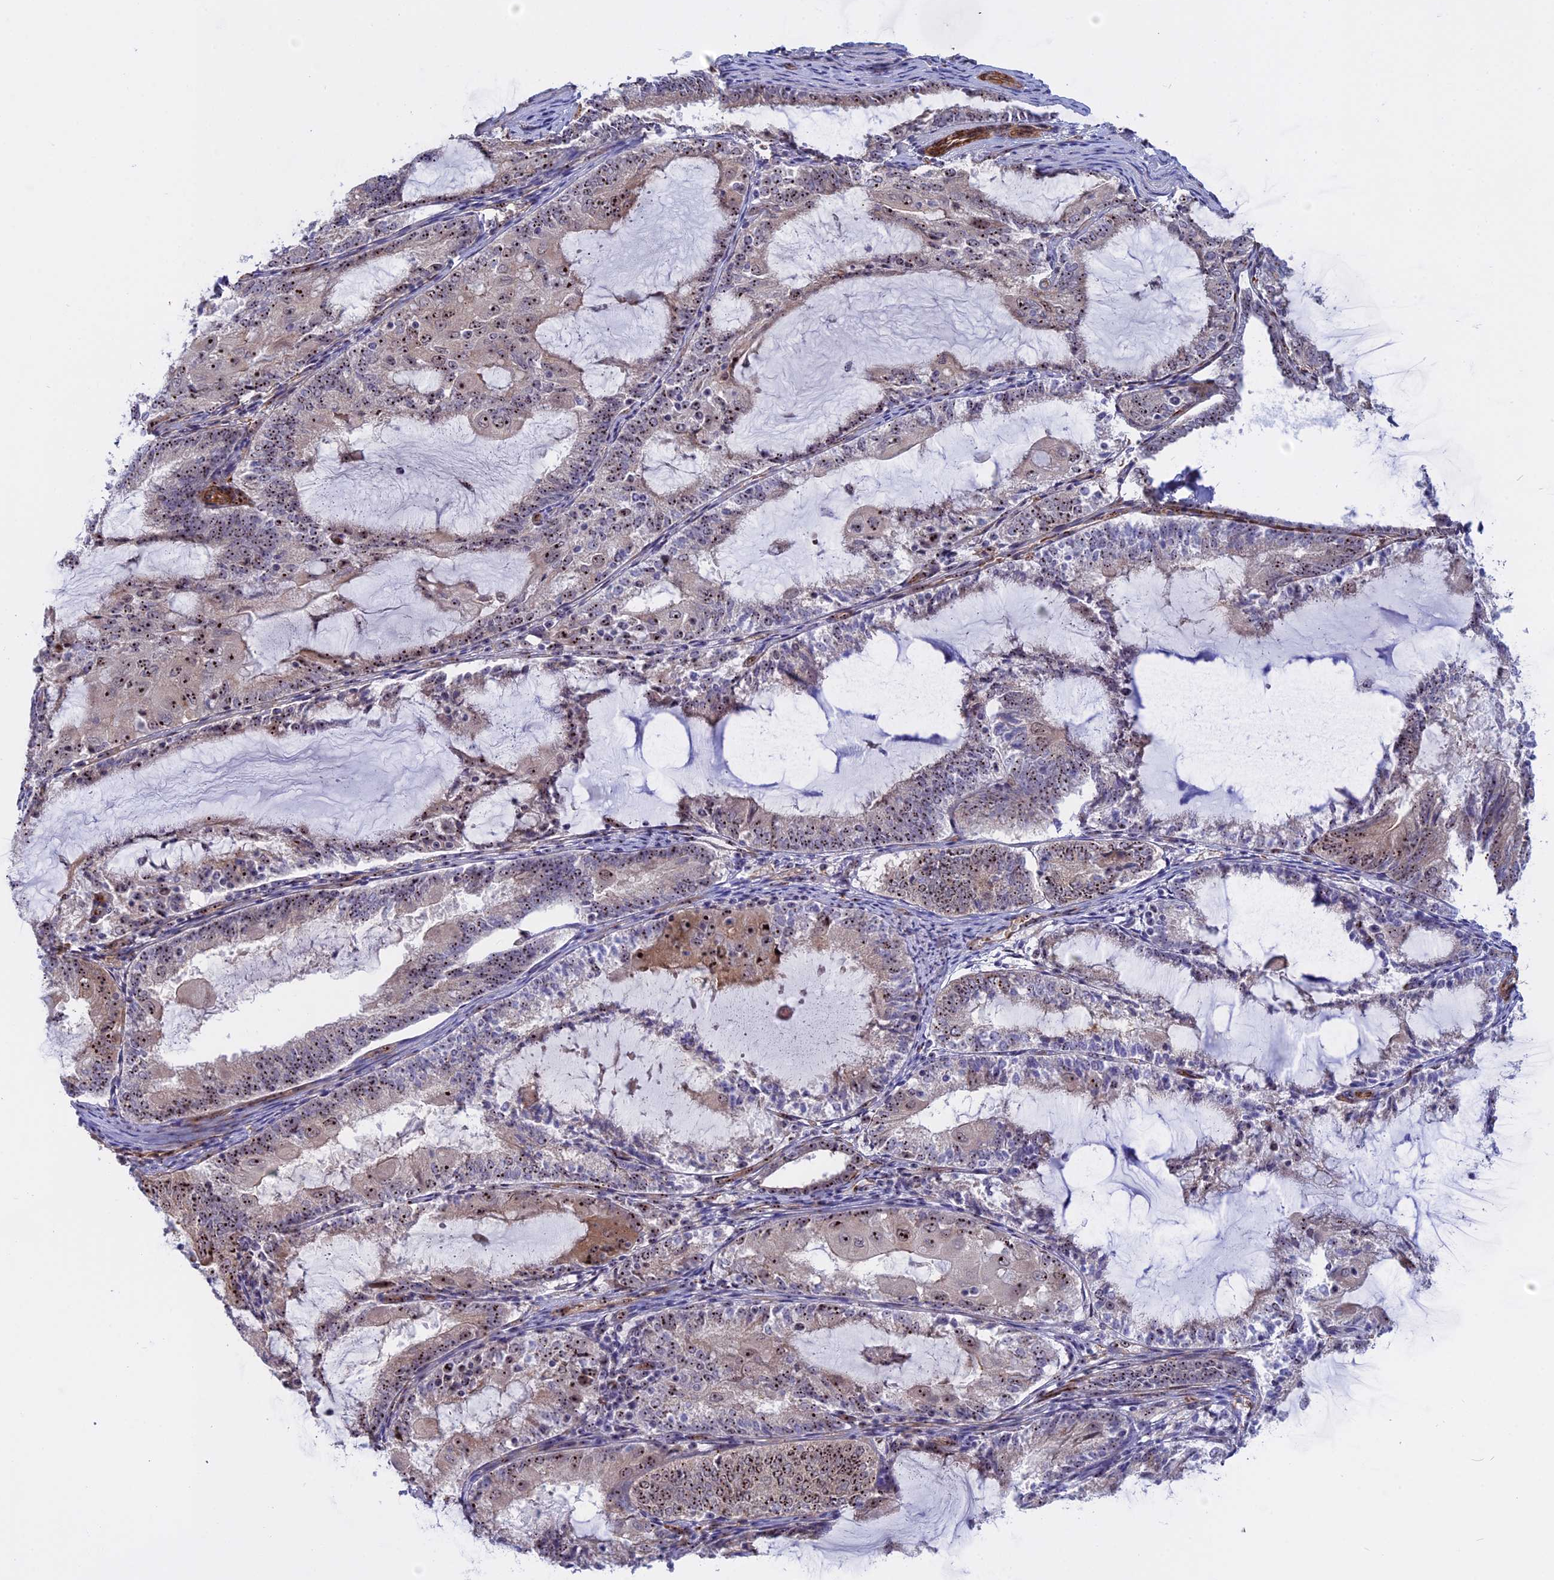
{"staining": {"intensity": "moderate", "quantity": ">75%", "location": "nuclear"}, "tissue": "endometrial cancer", "cell_type": "Tumor cells", "image_type": "cancer", "snomed": [{"axis": "morphology", "description": "Adenocarcinoma, NOS"}, {"axis": "topography", "description": "Endometrium"}], "caption": "This micrograph reveals IHC staining of endometrial cancer, with medium moderate nuclear staining in about >75% of tumor cells.", "gene": "DBNDD1", "patient": {"sex": "female", "age": 81}}